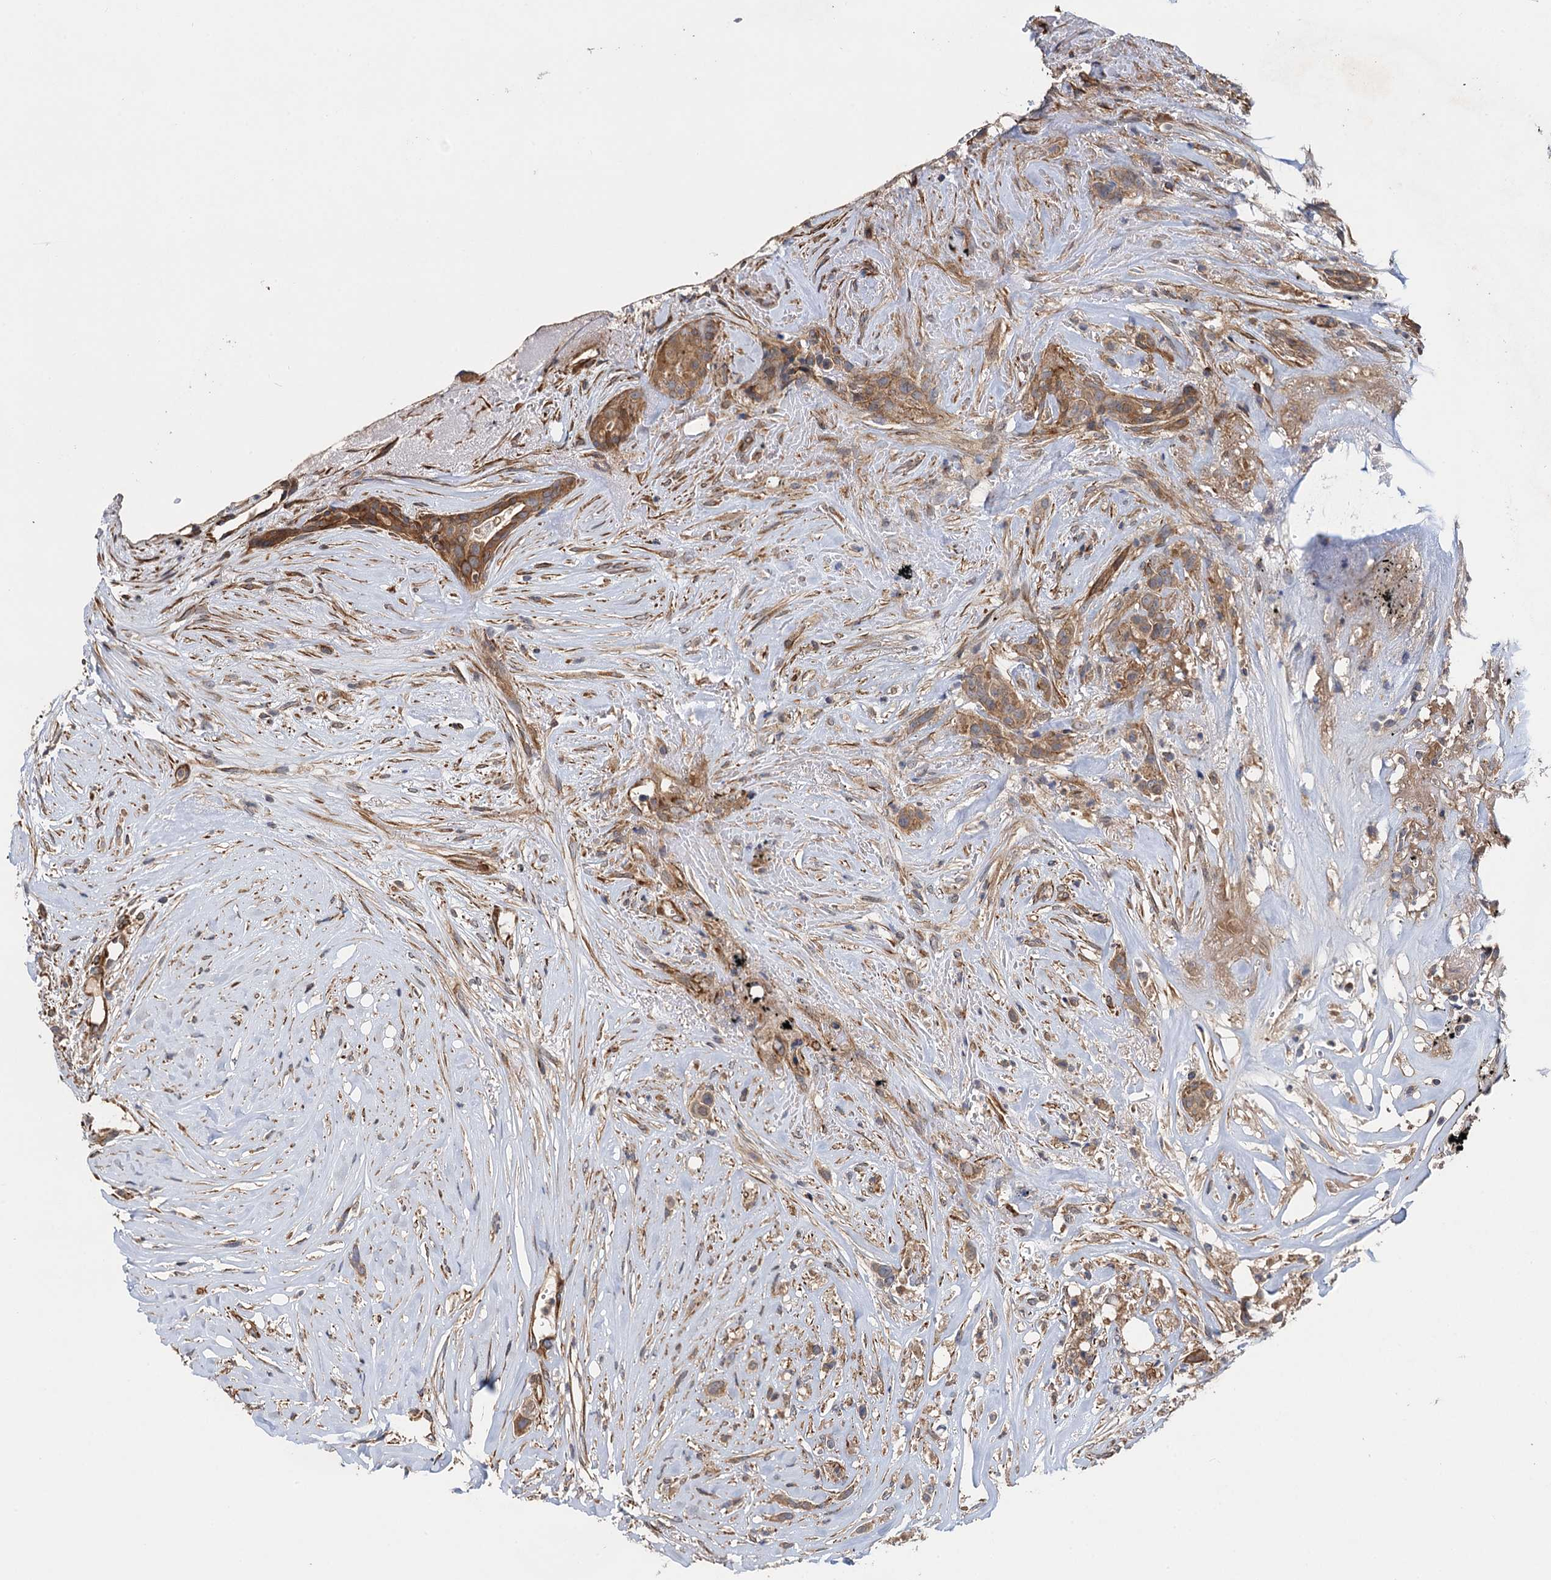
{"staining": {"intensity": "moderate", "quantity": ">75%", "location": "cytoplasmic/membranous"}, "tissue": "breast cancer", "cell_type": "Tumor cells", "image_type": "cancer", "snomed": [{"axis": "morphology", "description": "Lobular carcinoma"}, {"axis": "topography", "description": "Breast"}], "caption": "High-power microscopy captured an immunohistochemistry histopathology image of breast cancer (lobular carcinoma), revealing moderate cytoplasmic/membranous expression in about >75% of tumor cells.", "gene": "PJA2", "patient": {"sex": "female", "age": 51}}